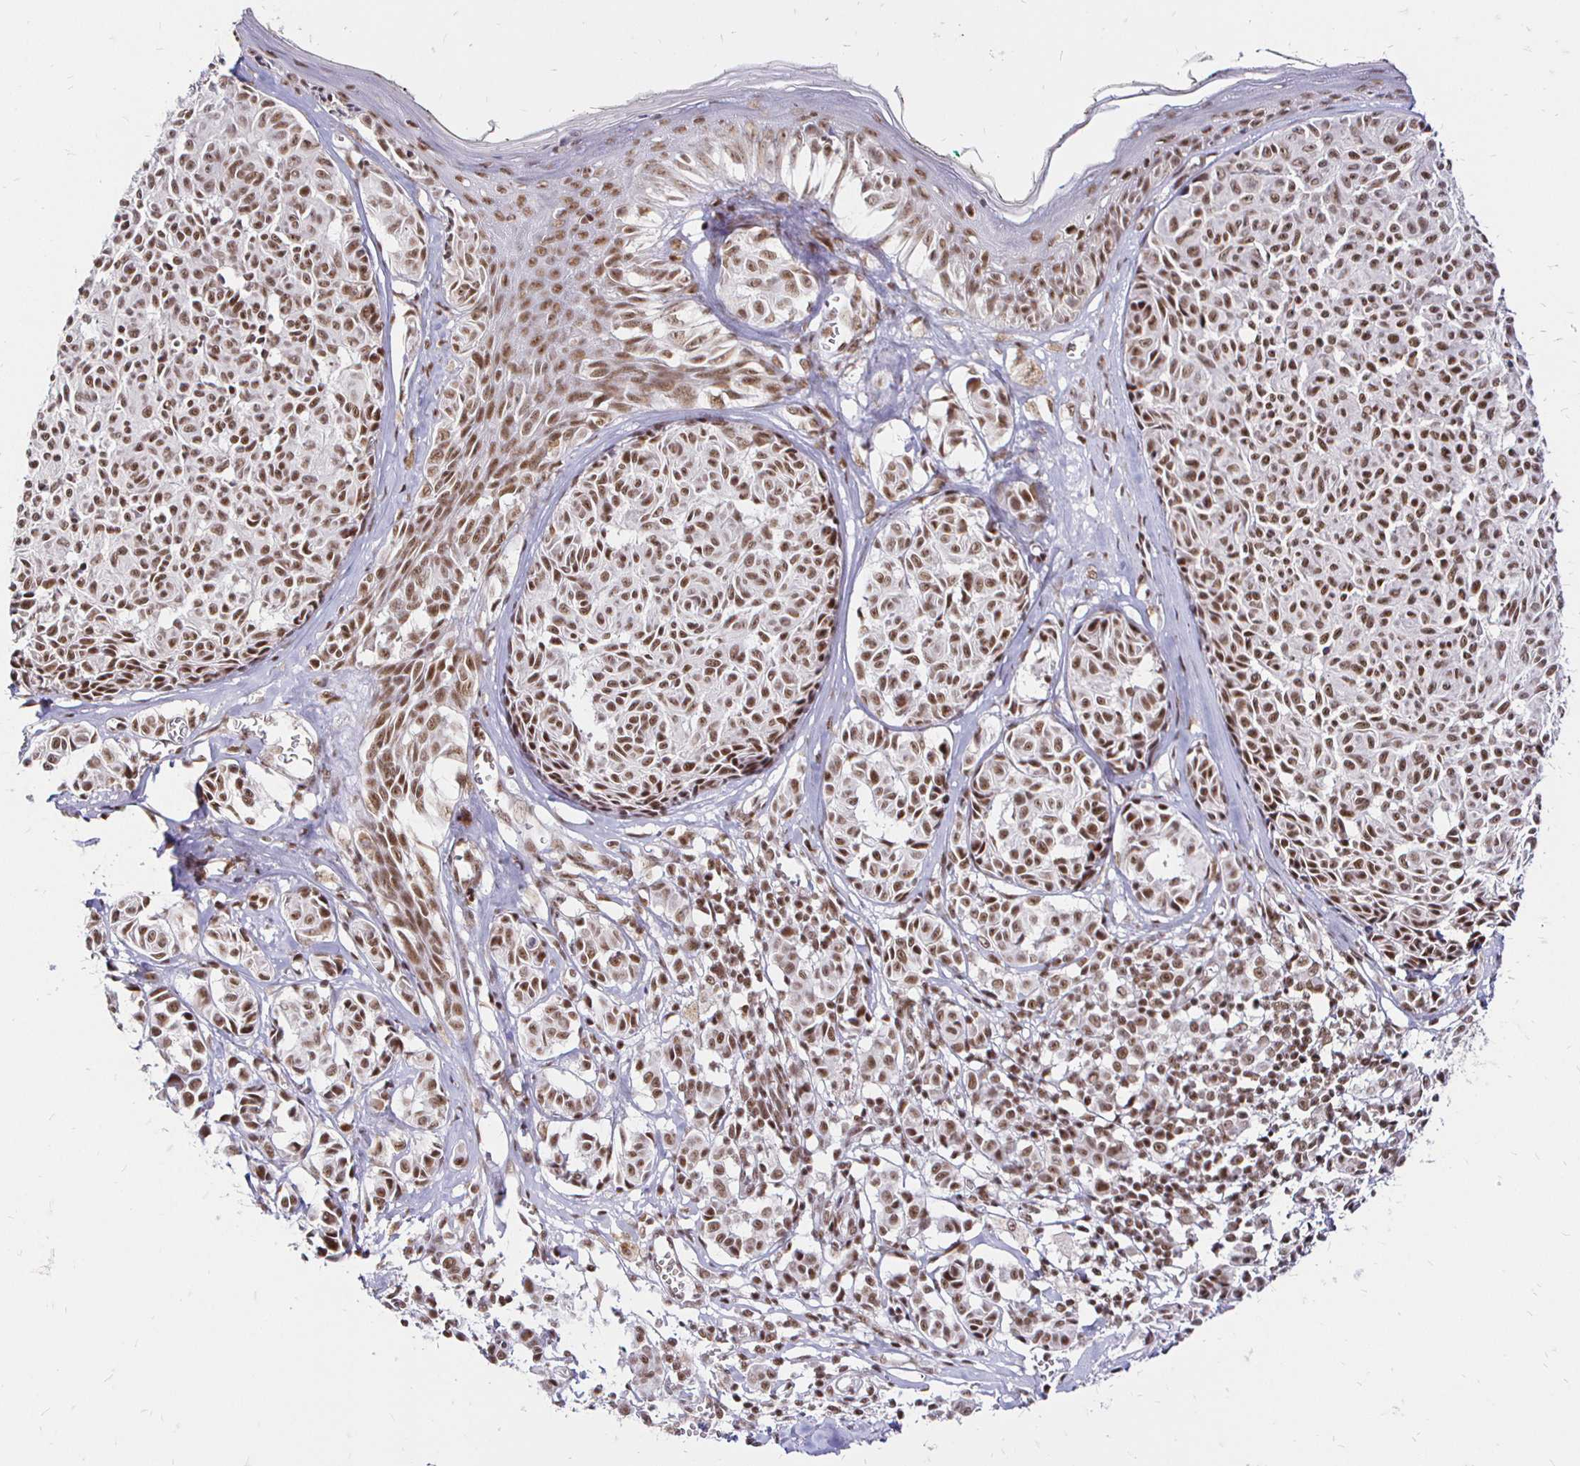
{"staining": {"intensity": "moderate", "quantity": ">75%", "location": "nuclear"}, "tissue": "melanoma", "cell_type": "Tumor cells", "image_type": "cancer", "snomed": [{"axis": "morphology", "description": "Malignant melanoma, NOS"}, {"axis": "topography", "description": "Skin"}], "caption": "Malignant melanoma stained with a protein marker shows moderate staining in tumor cells.", "gene": "SIN3A", "patient": {"sex": "female", "age": 43}}